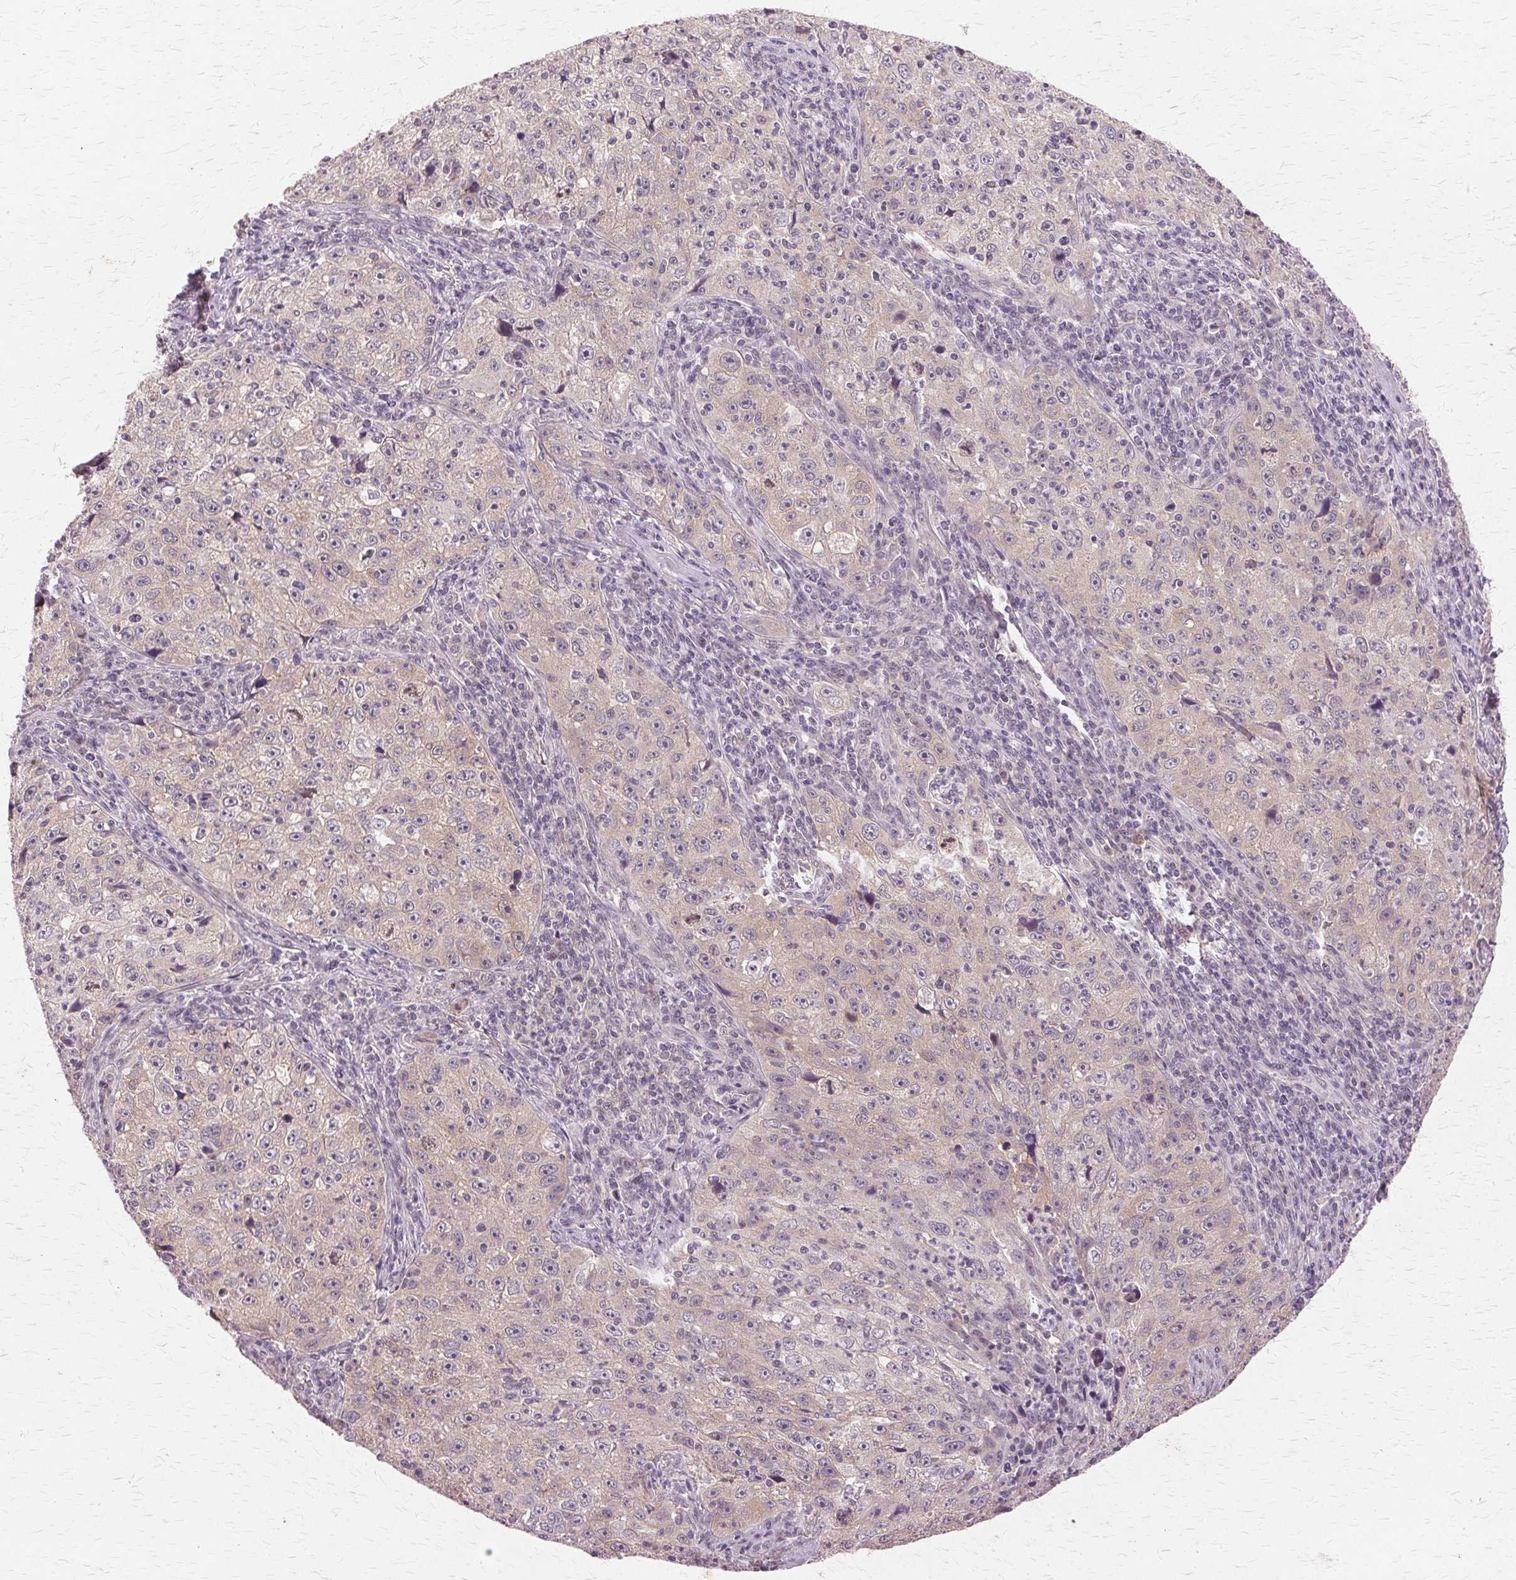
{"staining": {"intensity": "negative", "quantity": "none", "location": "none"}, "tissue": "lung cancer", "cell_type": "Tumor cells", "image_type": "cancer", "snomed": [{"axis": "morphology", "description": "Squamous cell carcinoma, NOS"}, {"axis": "topography", "description": "Lung"}], "caption": "High magnification brightfield microscopy of squamous cell carcinoma (lung) stained with DAB (brown) and counterstained with hematoxylin (blue): tumor cells show no significant staining. (Stains: DAB immunohistochemistry with hematoxylin counter stain, Microscopy: brightfield microscopy at high magnification).", "gene": "PRMT5", "patient": {"sex": "male", "age": 71}}